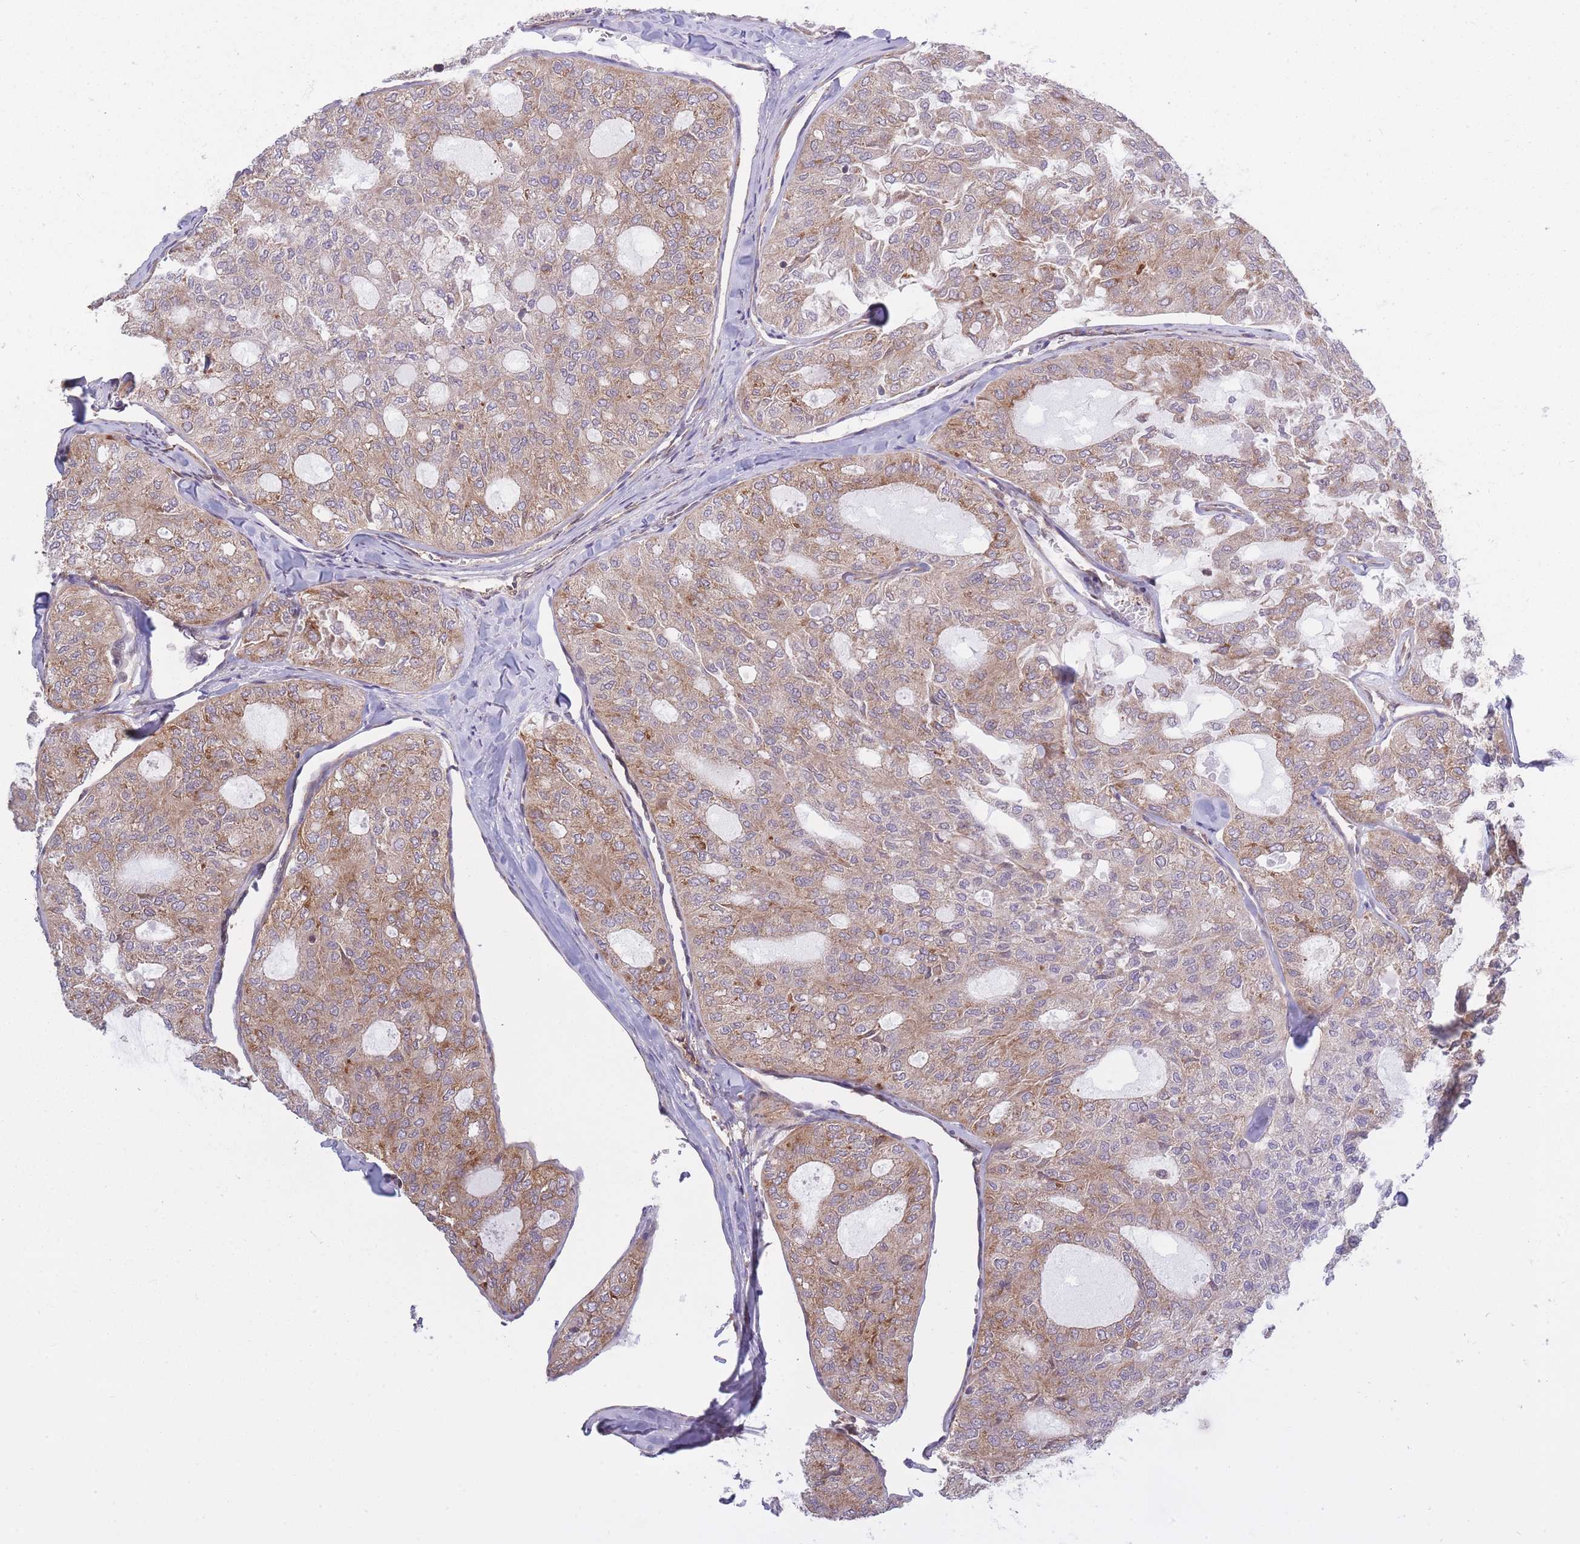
{"staining": {"intensity": "moderate", "quantity": "25%-75%", "location": "cytoplasmic/membranous"}, "tissue": "thyroid cancer", "cell_type": "Tumor cells", "image_type": "cancer", "snomed": [{"axis": "morphology", "description": "Follicular adenoma carcinoma, NOS"}, {"axis": "topography", "description": "Thyroid gland"}], "caption": "Thyroid cancer (follicular adenoma carcinoma) stained with a protein marker exhibits moderate staining in tumor cells.", "gene": "CCDC124", "patient": {"sex": "male", "age": 75}}